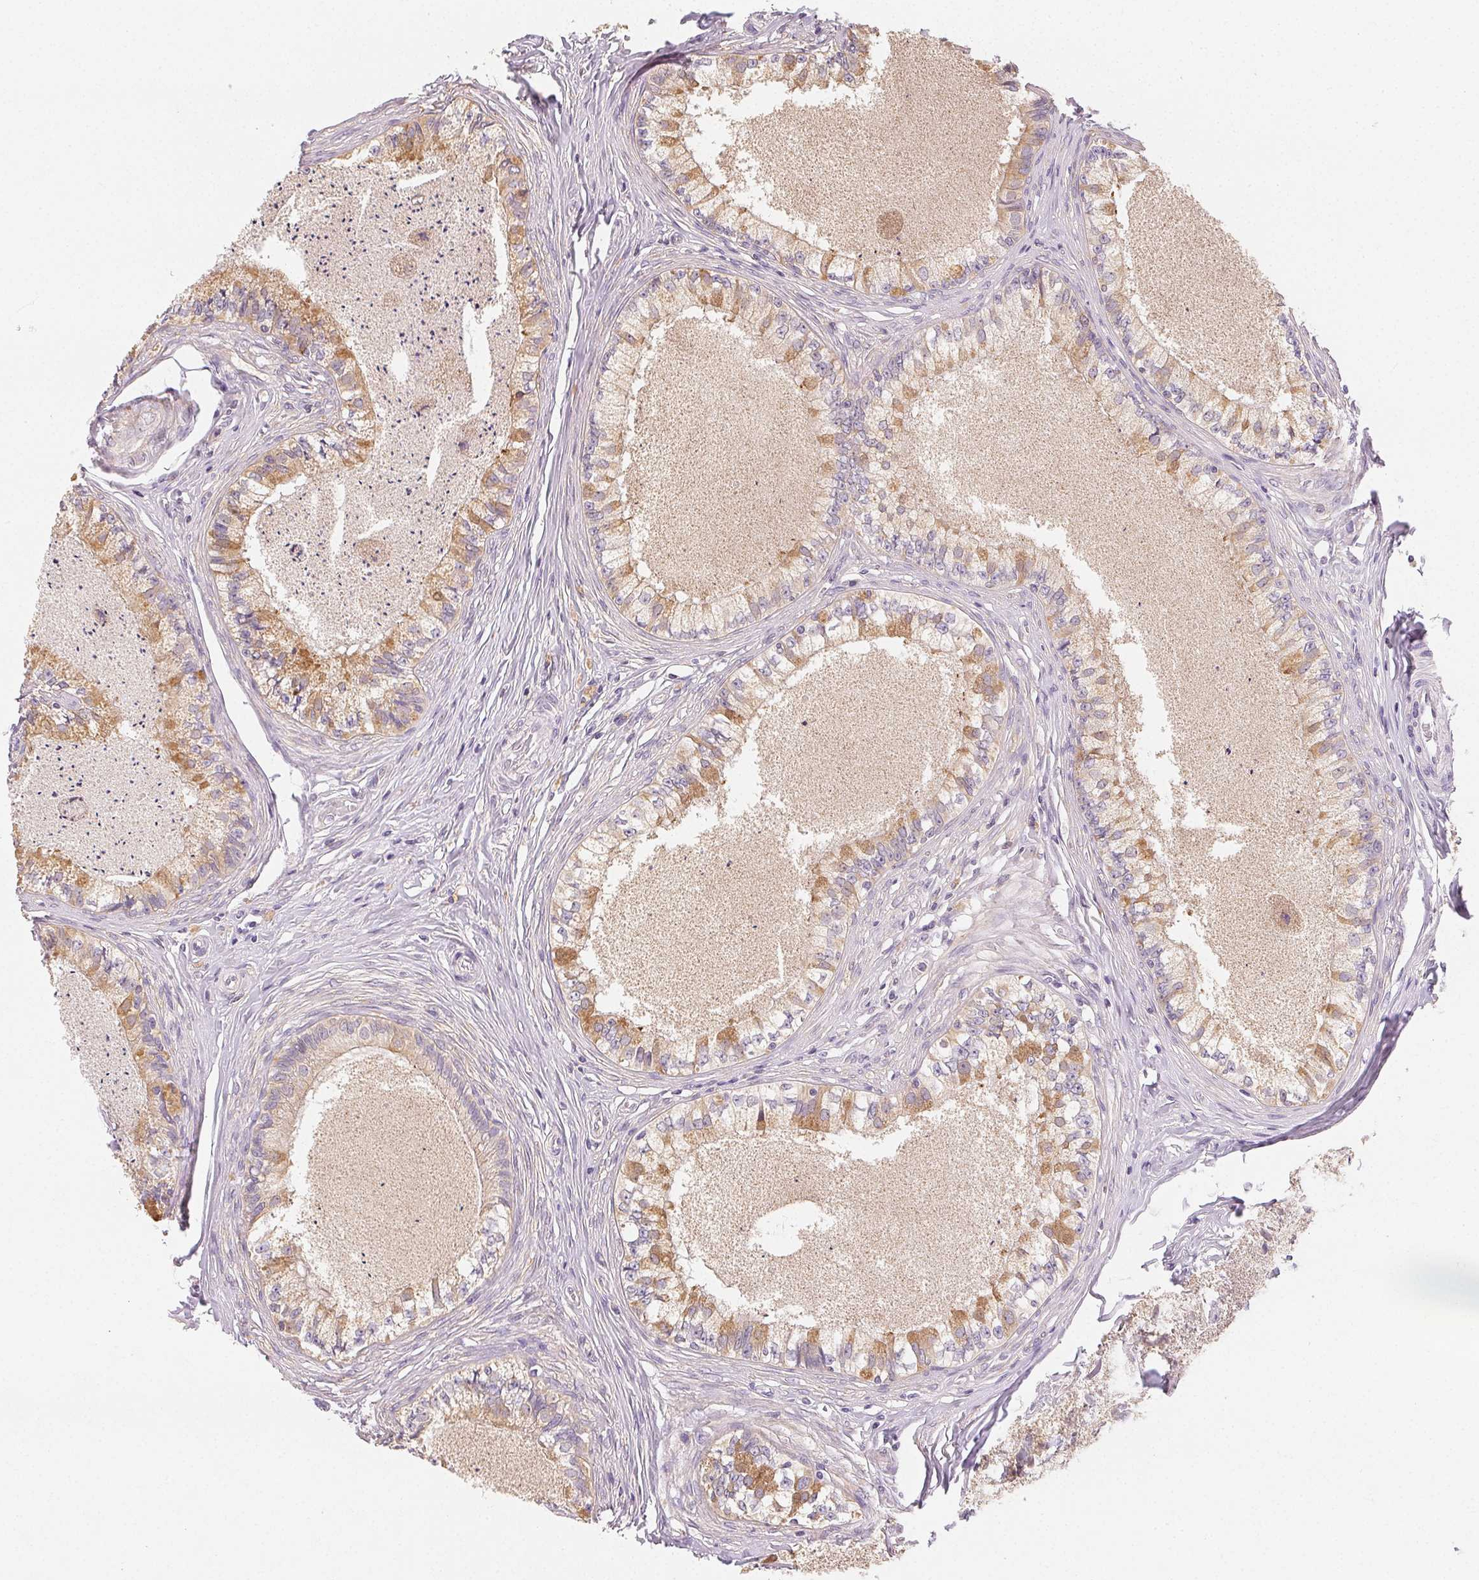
{"staining": {"intensity": "moderate", "quantity": "25%-75%", "location": "cytoplasmic/membranous"}, "tissue": "epididymis", "cell_type": "Glandular cells", "image_type": "normal", "snomed": [{"axis": "morphology", "description": "Normal tissue, NOS"}, {"axis": "topography", "description": "Epididymis"}], "caption": "IHC of normal epididymis displays medium levels of moderate cytoplasmic/membranous expression in approximately 25%-75% of glandular cells. Nuclei are stained in blue.", "gene": "SEZ6L2", "patient": {"sex": "male", "age": 34}}